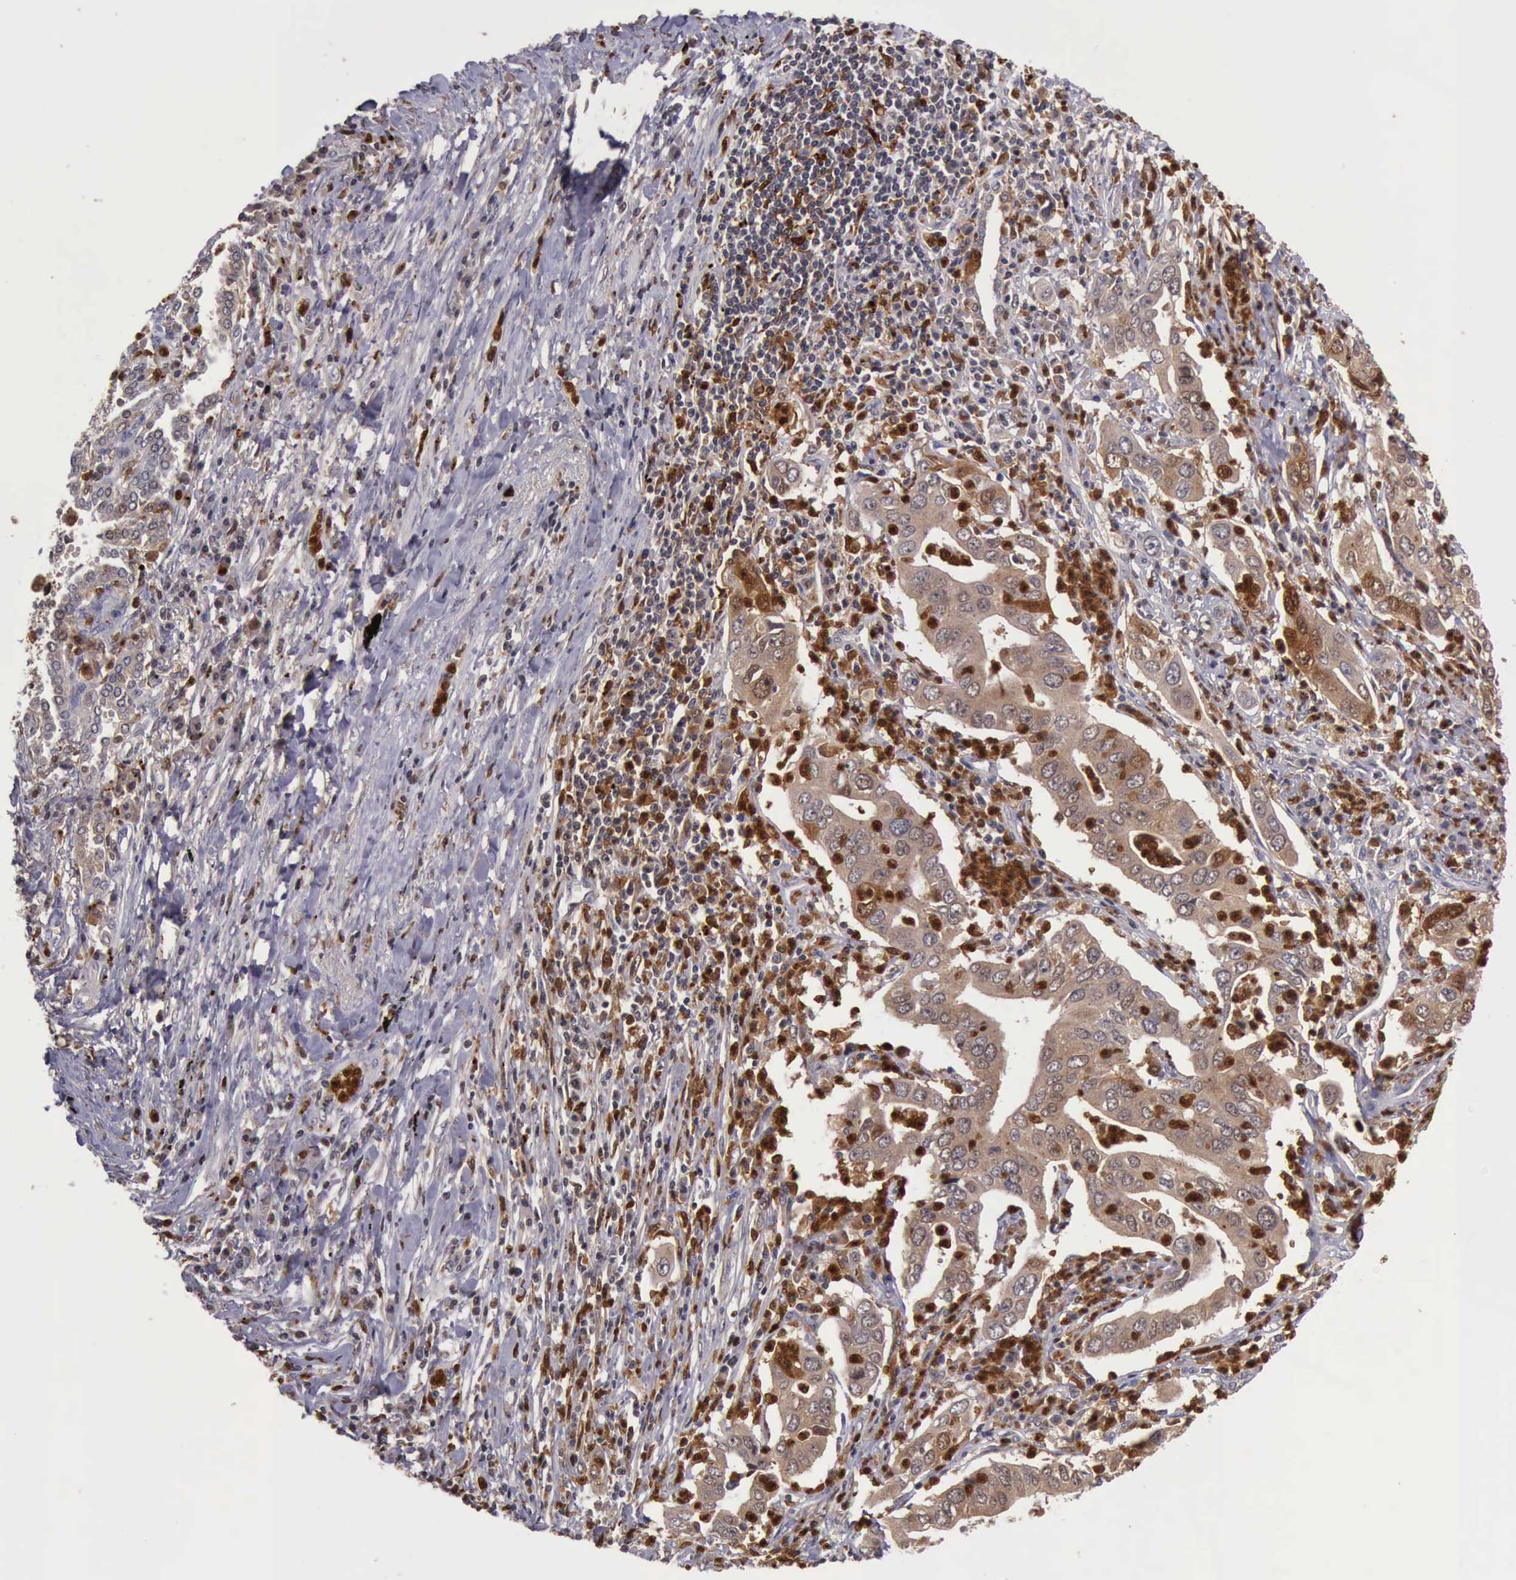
{"staining": {"intensity": "moderate", "quantity": ">75%", "location": "cytoplasmic/membranous"}, "tissue": "lung cancer", "cell_type": "Tumor cells", "image_type": "cancer", "snomed": [{"axis": "morphology", "description": "Adenocarcinoma, NOS"}, {"axis": "topography", "description": "Lung"}], "caption": "Immunohistochemical staining of human lung cancer (adenocarcinoma) displays medium levels of moderate cytoplasmic/membranous staining in about >75% of tumor cells.", "gene": "CSTA", "patient": {"sex": "male", "age": 48}}